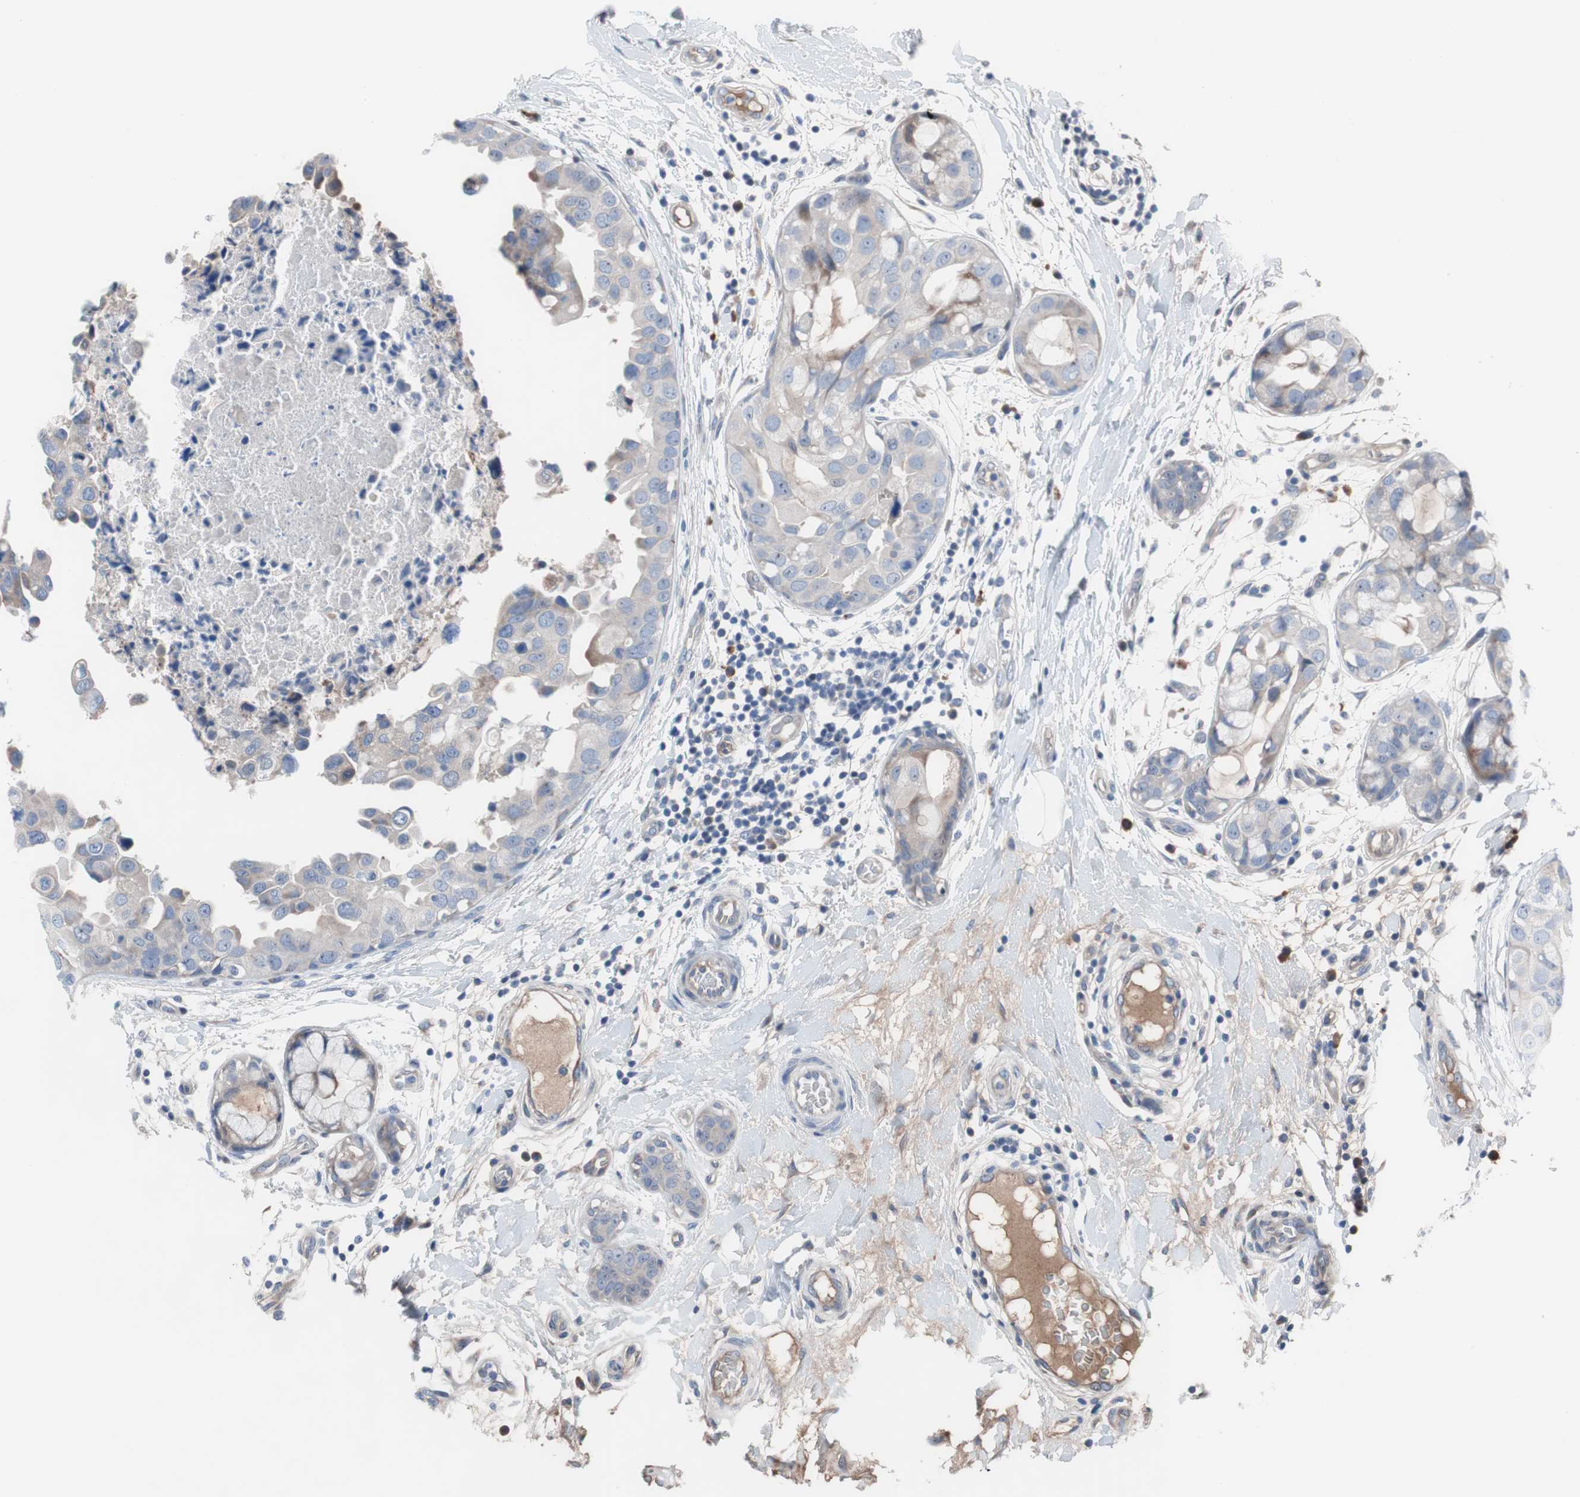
{"staining": {"intensity": "negative", "quantity": "none", "location": "none"}, "tissue": "breast cancer", "cell_type": "Tumor cells", "image_type": "cancer", "snomed": [{"axis": "morphology", "description": "Duct carcinoma"}, {"axis": "topography", "description": "Breast"}], "caption": "Protein analysis of breast cancer shows no significant staining in tumor cells.", "gene": "KANSL1", "patient": {"sex": "female", "age": 40}}